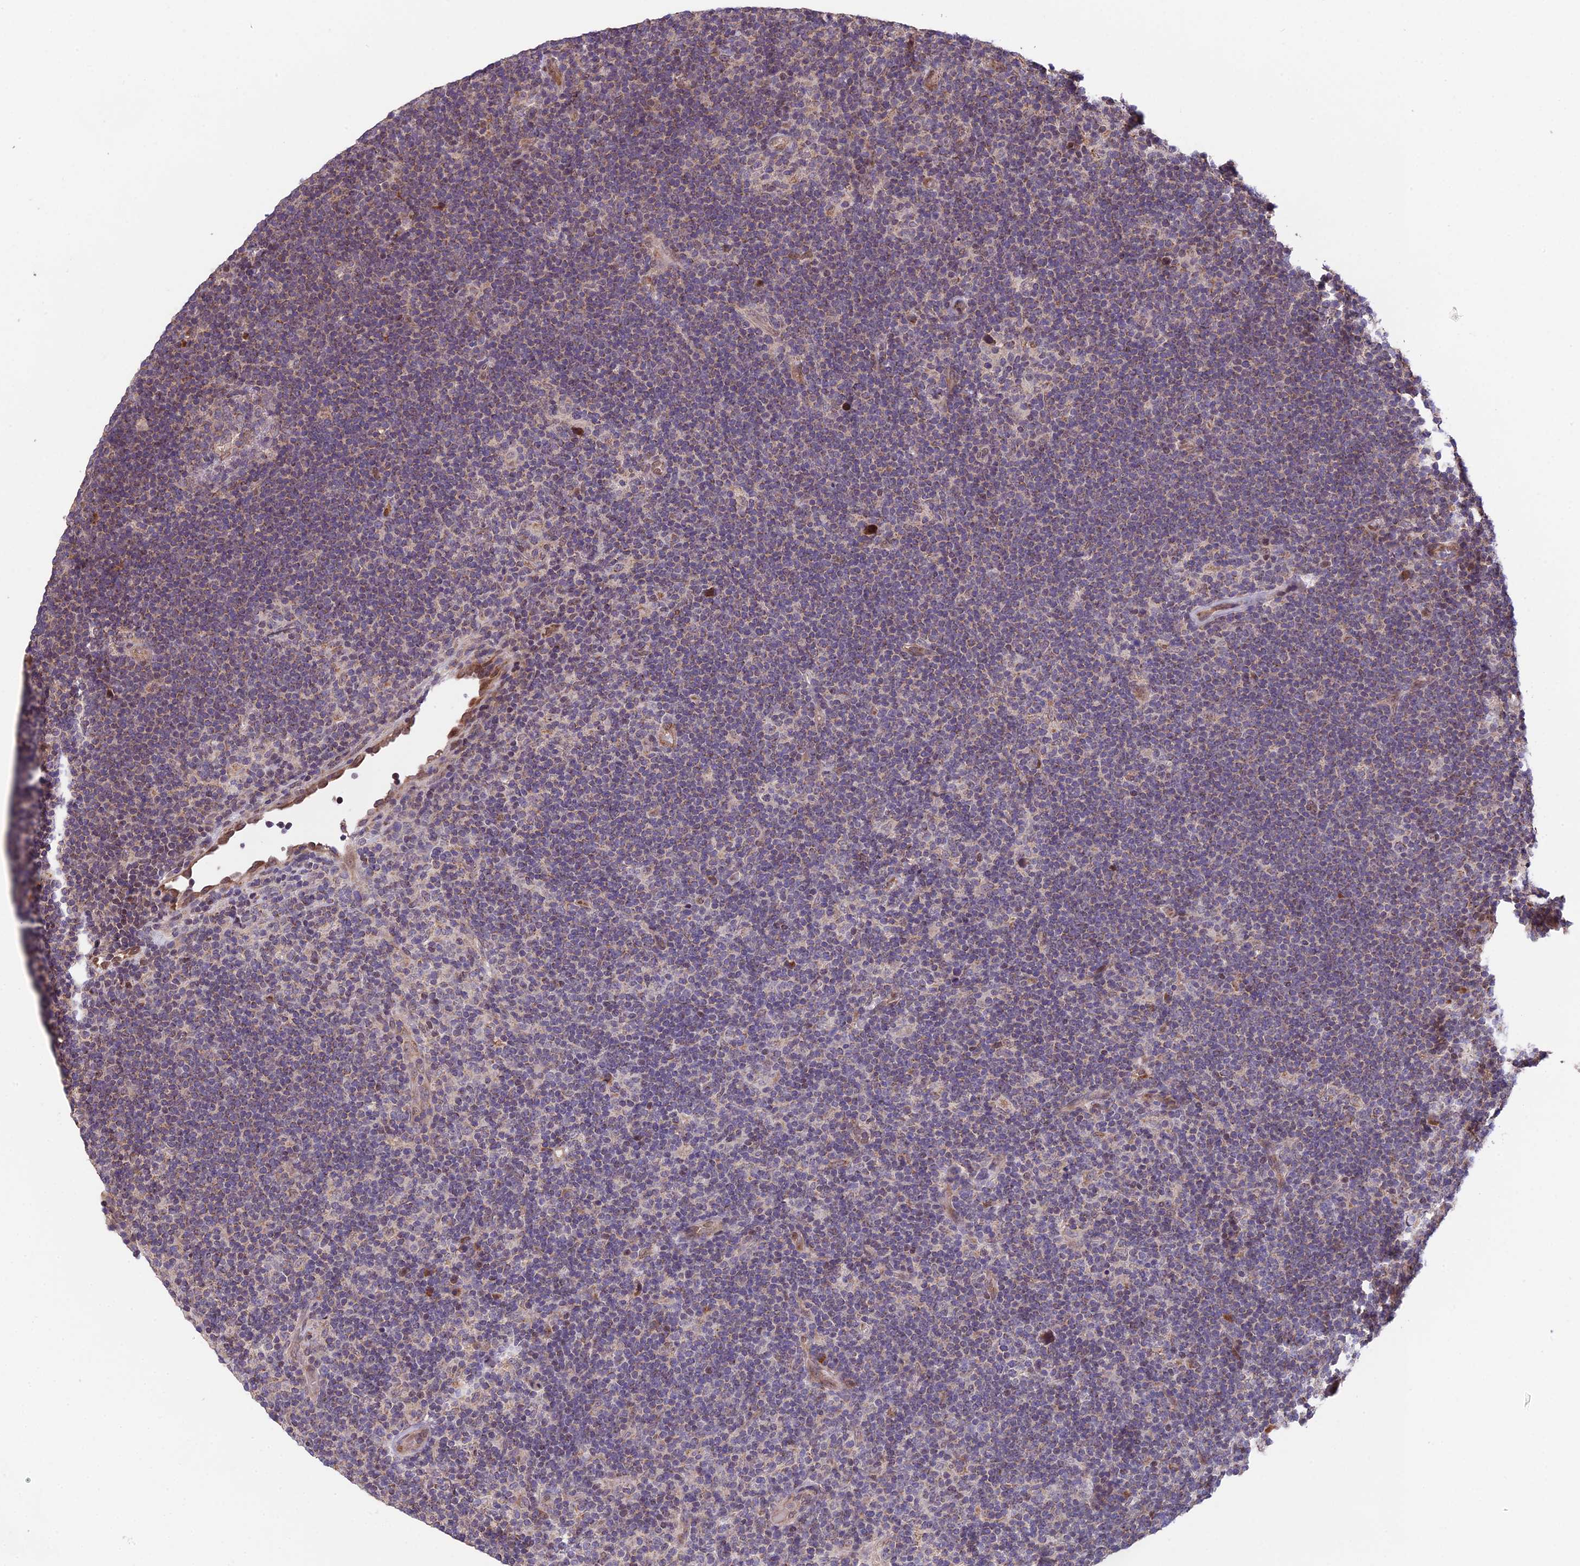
{"staining": {"intensity": "moderate", "quantity": "<25%", "location": "cytoplasmic/membranous"}, "tissue": "lymphoma", "cell_type": "Tumor cells", "image_type": "cancer", "snomed": [{"axis": "morphology", "description": "Hodgkin's disease, NOS"}, {"axis": "topography", "description": "Lymph node"}], "caption": "This is an image of immunohistochemistry (IHC) staining of lymphoma, which shows moderate positivity in the cytoplasmic/membranous of tumor cells.", "gene": "CYP2R1", "patient": {"sex": "female", "age": 57}}